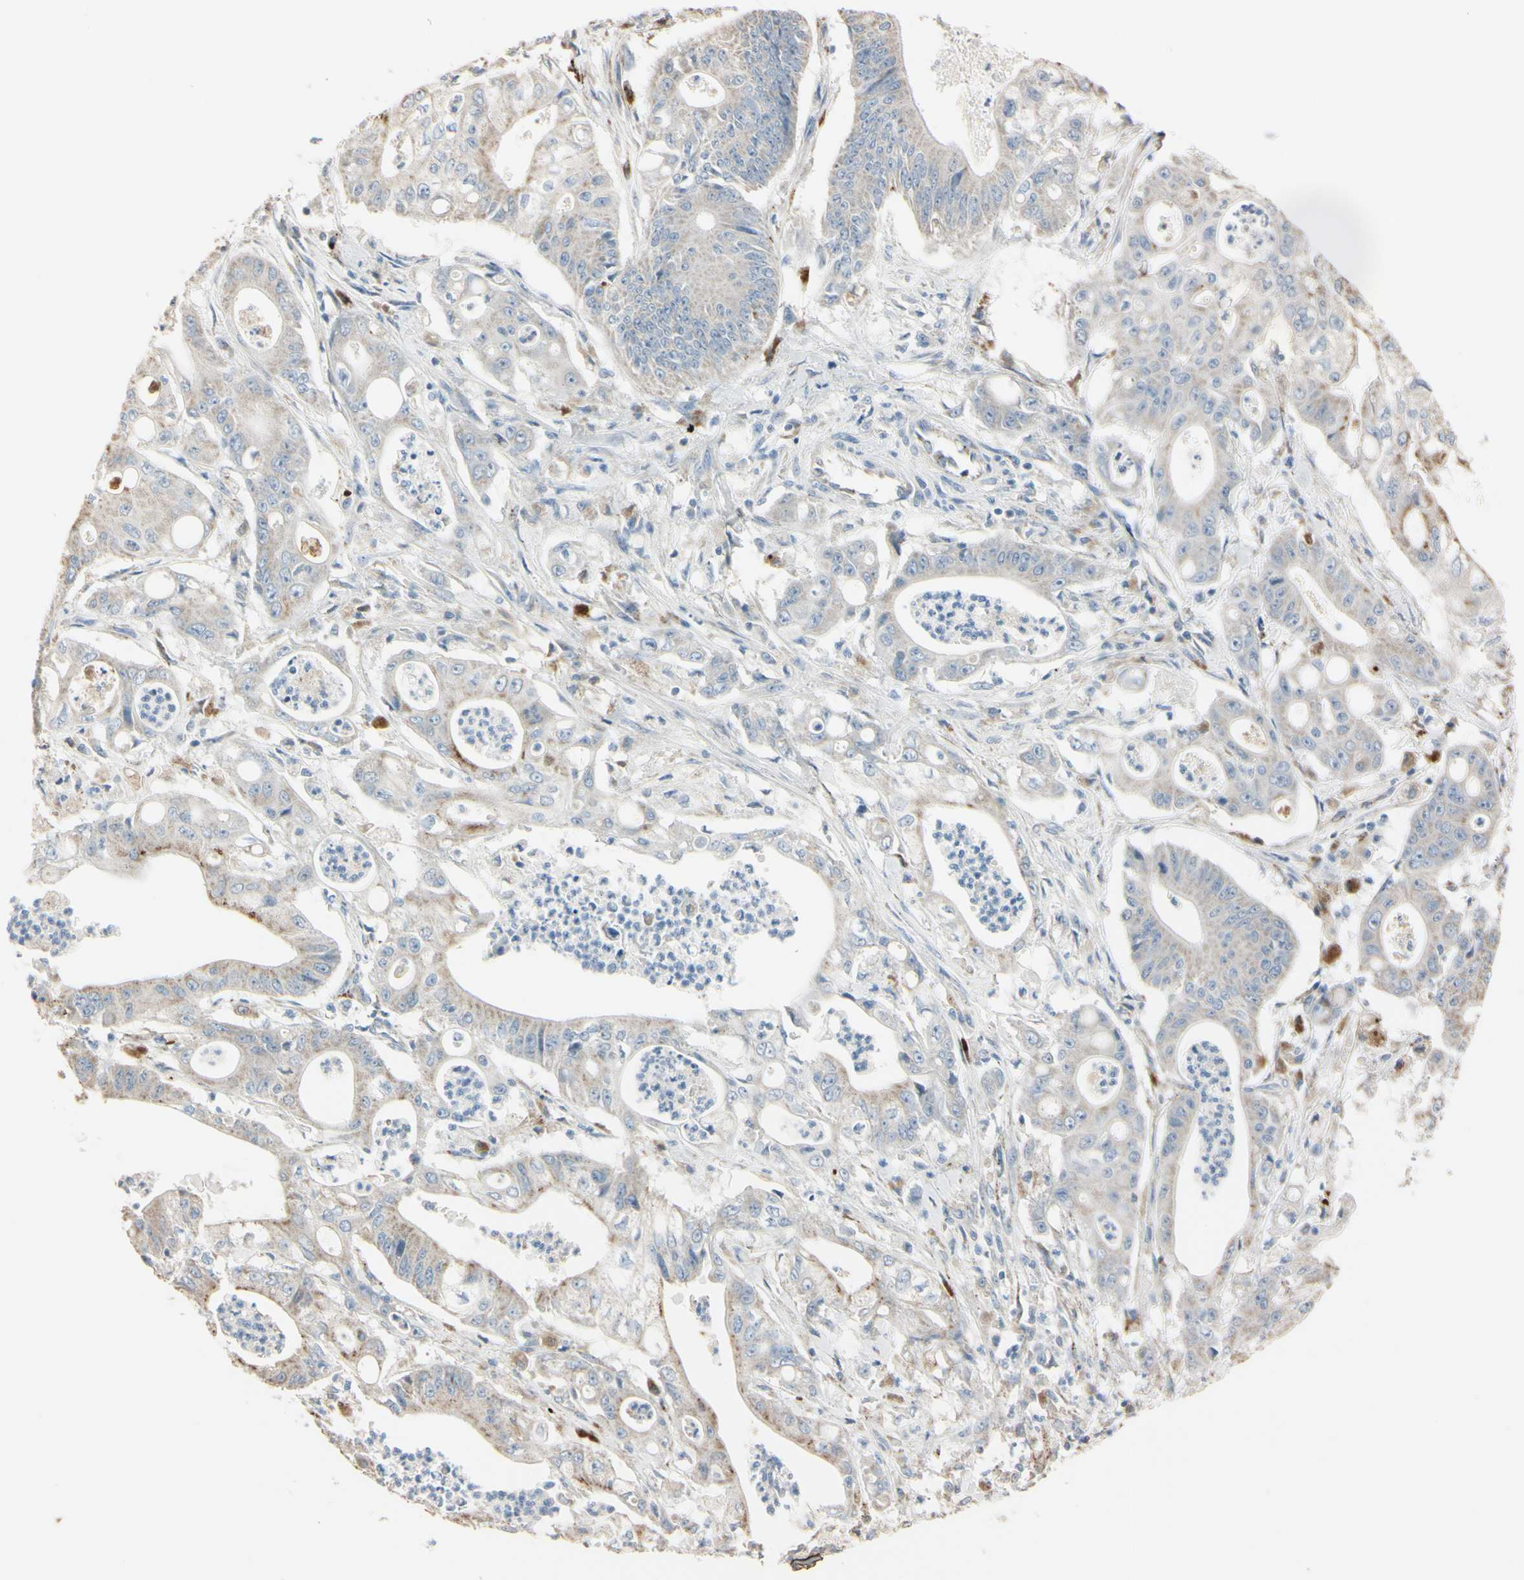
{"staining": {"intensity": "weak", "quantity": ">75%", "location": "cytoplasmic/membranous"}, "tissue": "pancreatic cancer", "cell_type": "Tumor cells", "image_type": "cancer", "snomed": [{"axis": "morphology", "description": "Normal tissue, NOS"}, {"axis": "topography", "description": "Lymph node"}], "caption": "High-magnification brightfield microscopy of pancreatic cancer stained with DAB (brown) and counterstained with hematoxylin (blue). tumor cells exhibit weak cytoplasmic/membranous positivity is present in approximately>75% of cells.", "gene": "ANGPTL1", "patient": {"sex": "male", "age": 62}}